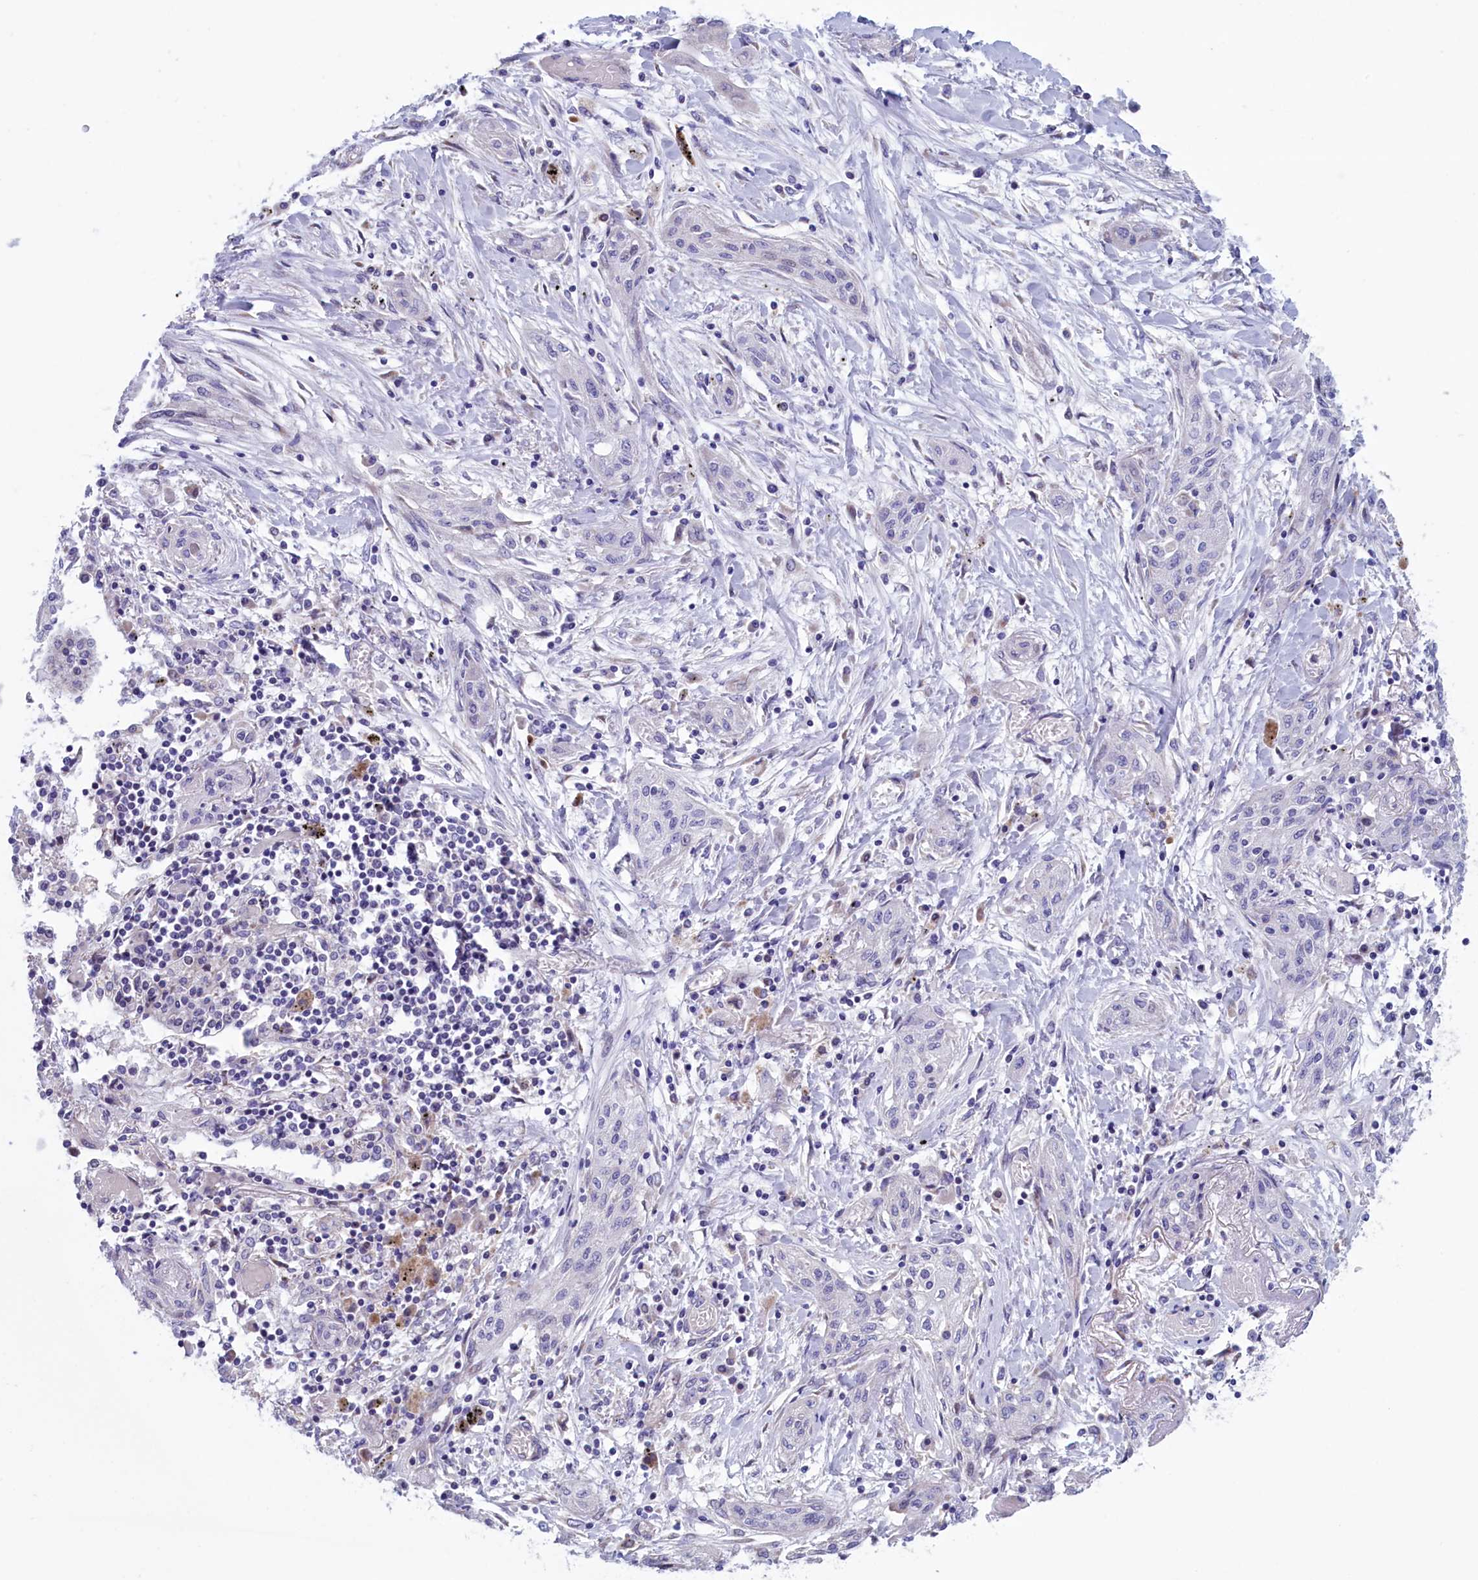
{"staining": {"intensity": "negative", "quantity": "none", "location": "none"}, "tissue": "lung cancer", "cell_type": "Tumor cells", "image_type": "cancer", "snomed": [{"axis": "morphology", "description": "Squamous cell carcinoma, NOS"}, {"axis": "topography", "description": "Lung"}], "caption": "High magnification brightfield microscopy of lung squamous cell carcinoma stained with DAB (brown) and counterstained with hematoxylin (blue): tumor cells show no significant expression.", "gene": "NIBAN3", "patient": {"sex": "female", "age": 47}}